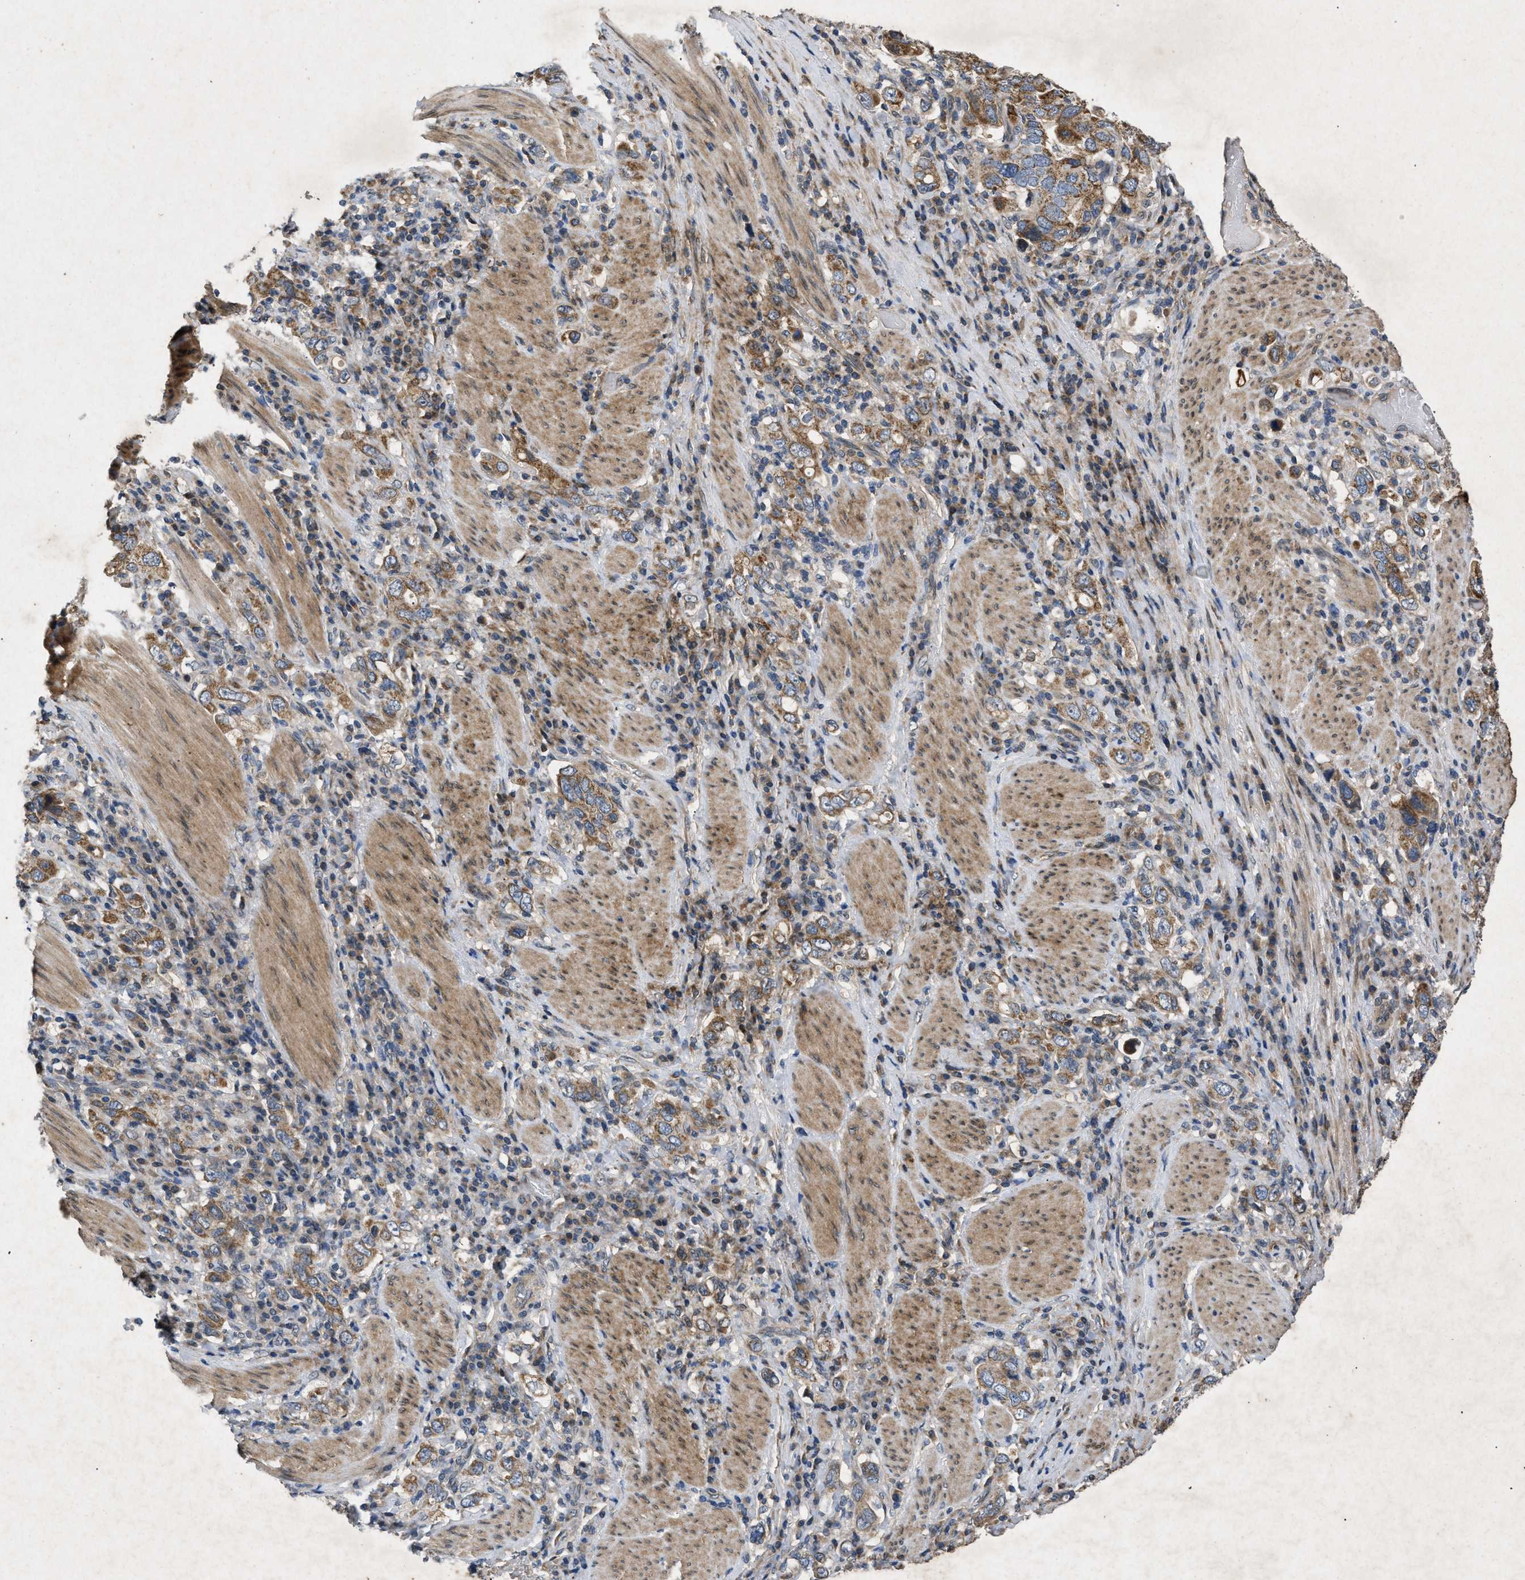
{"staining": {"intensity": "moderate", "quantity": ">75%", "location": "cytoplasmic/membranous"}, "tissue": "stomach cancer", "cell_type": "Tumor cells", "image_type": "cancer", "snomed": [{"axis": "morphology", "description": "Adenocarcinoma, NOS"}, {"axis": "topography", "description": "Stomach, upper"}], "caption": "Brown immunohistochemical staining in human adenocarcinoma (stomach) demonstrates moderate cytoplasmic/membranous staining in approximately >75% of tumor cells.", "gene": "PRKG2", "patient": {"sex": "male", "age": 62}}